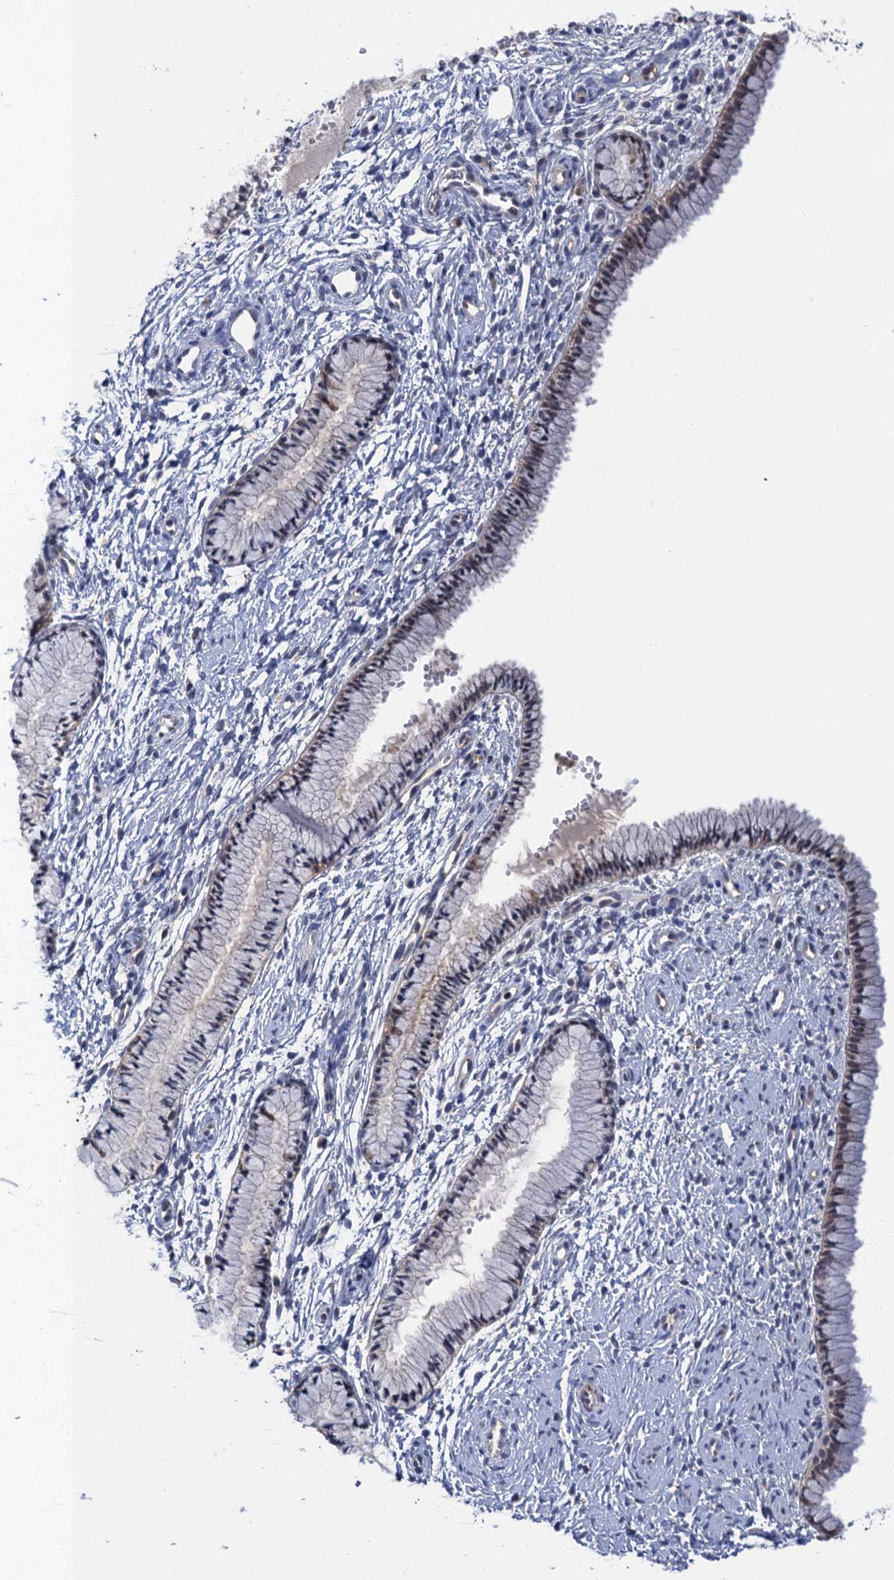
{"staining": {"intensity": "weak", "quantity": "<25%", "location": "cytoplasmic/membranous"}, "tissue": "cervix", "cell_type": "Glandular cells", "image_type": "normal", "snomed": [{"axis": "morphology", "description": "Normal tissue, NOS"}, {"axis": "topography", "description": "Cervix"}], "caption": "Immunohistochemistry photomicrograph of benign cervix: cervix stained with DAB exhibits no significant protein expression in glandular cells. Brightfield microscopy of immunohistochemistry stained with DAB (brown) and hematoxylin (blue), captured at high magnification.", "gene": "NEK8", "patient": {"sex": "female", "age": 33}}